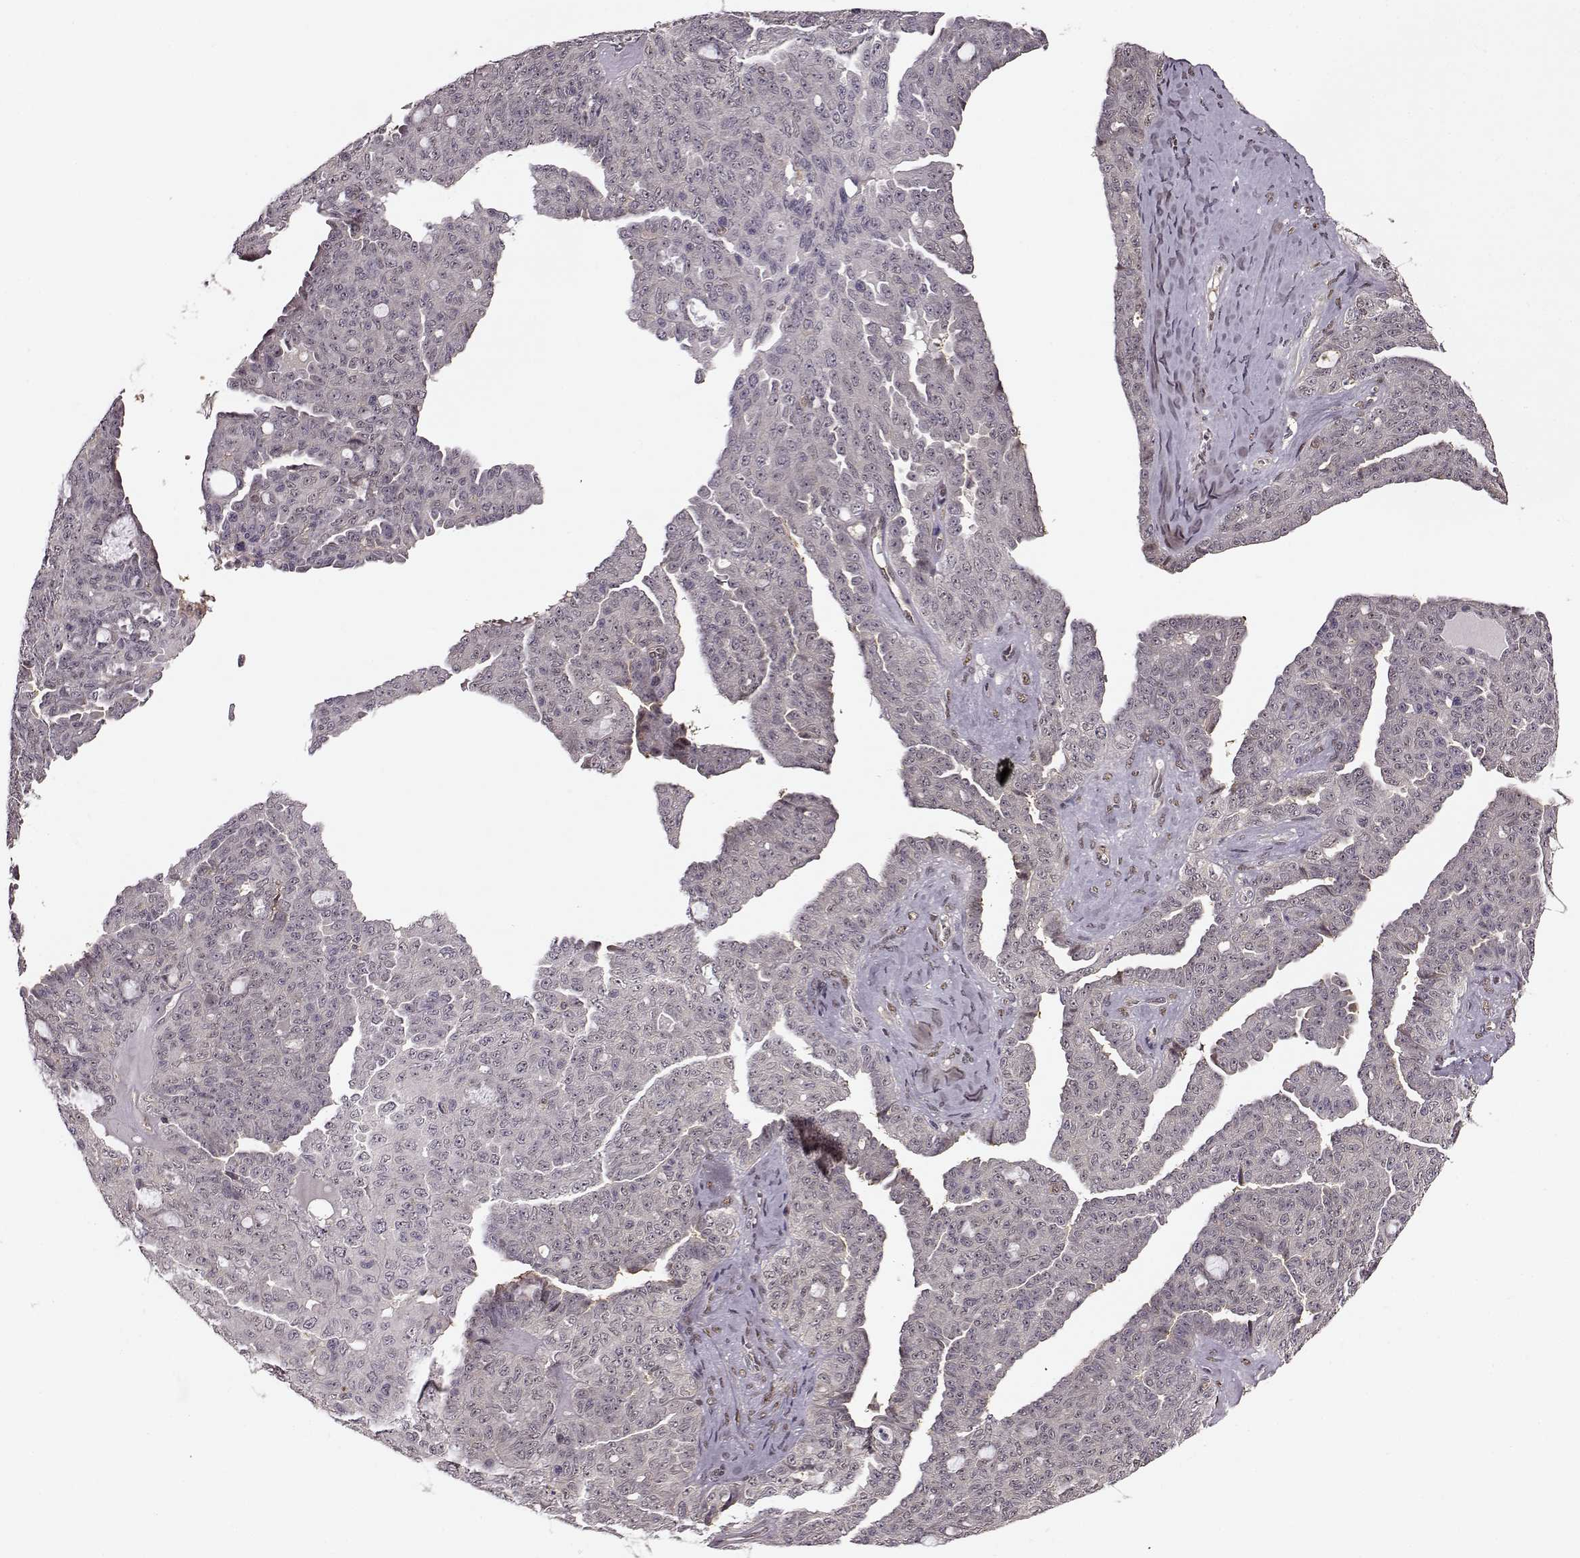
{"staining": {"intensity": "negative", "quantity": "none", "location": "none"}, "tissue": "ovarian cancer", "cell_type": "Tumor cells", "image_type": "cancer", "snomed": [{"axis": "morphology", "description": "Cystadenocarcinoma, serous, NOS"}, {"axis": "topography", "description": "Ovary"}], "caption": "Immunohistochemical staining of ovarian serous cystadenocarcinoma demonstrates no significant expression in tumor cells.", "gene": "MFSD1", "patient": {"sex": "female", "age": 71}}